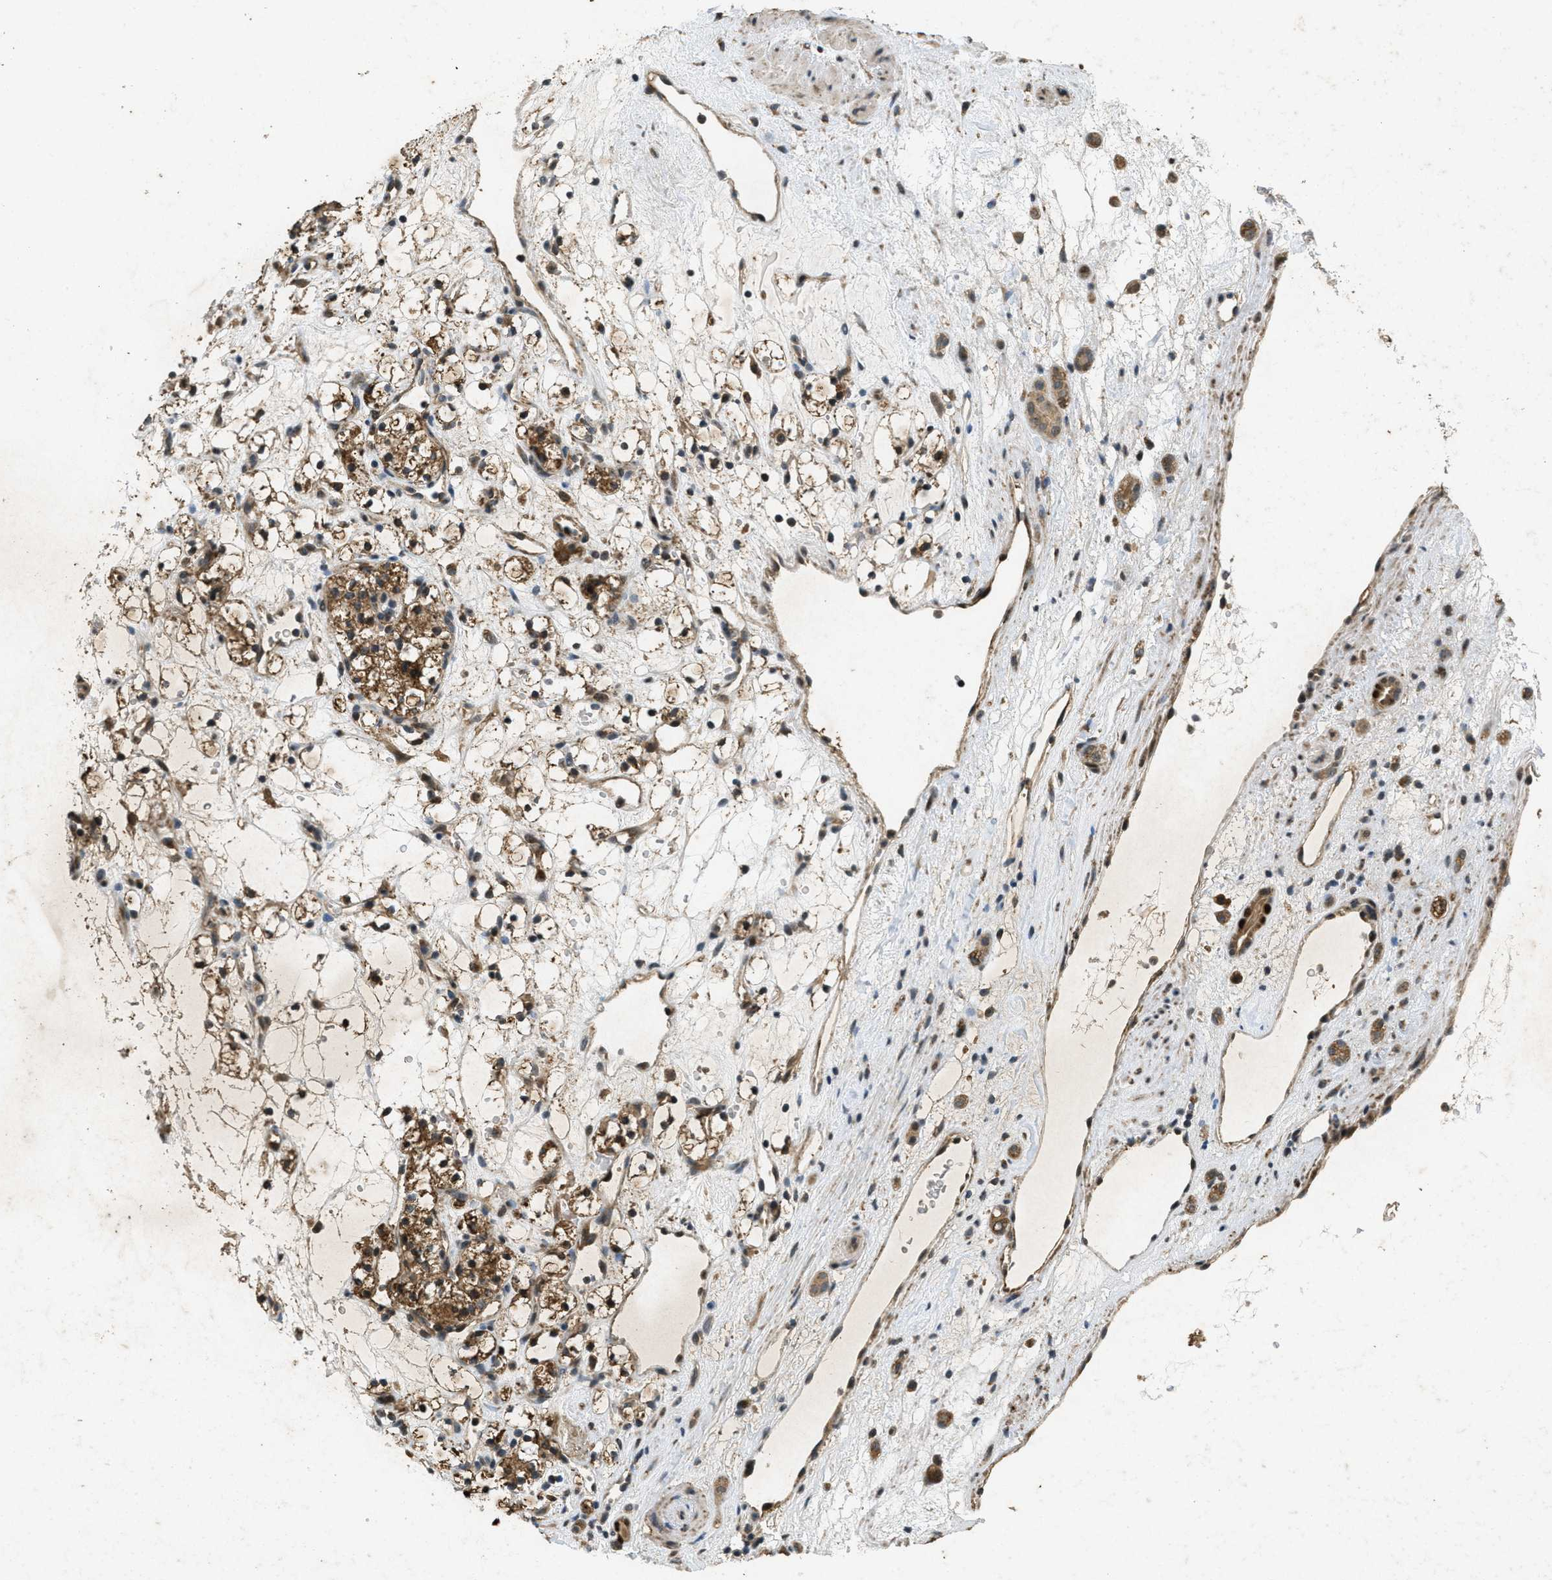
{"staining": {"intensity": "moderate", "quantity": ">75%", "location": "cytoplasmic/membranous"}, "tissue": "renal cancer", "cell_type": "Tumor cells", "image_type": "cancer", "snomed": [{"axis": "morphology", "description": "Adenocarcinoma, NOS"}, {"axis": "topography", "description": "Kidney"}], "caption": "An image of human renal cancer (adenocarcinoma) stained for a protein reveals moderate cytoplasmic/membranous brown staining in tumor cells. (brown staining indicates protein expression, while blue staining denotes nuclei).", "gene": "PPP1R15A", "patient": {"sex": "female", "age": 60}}